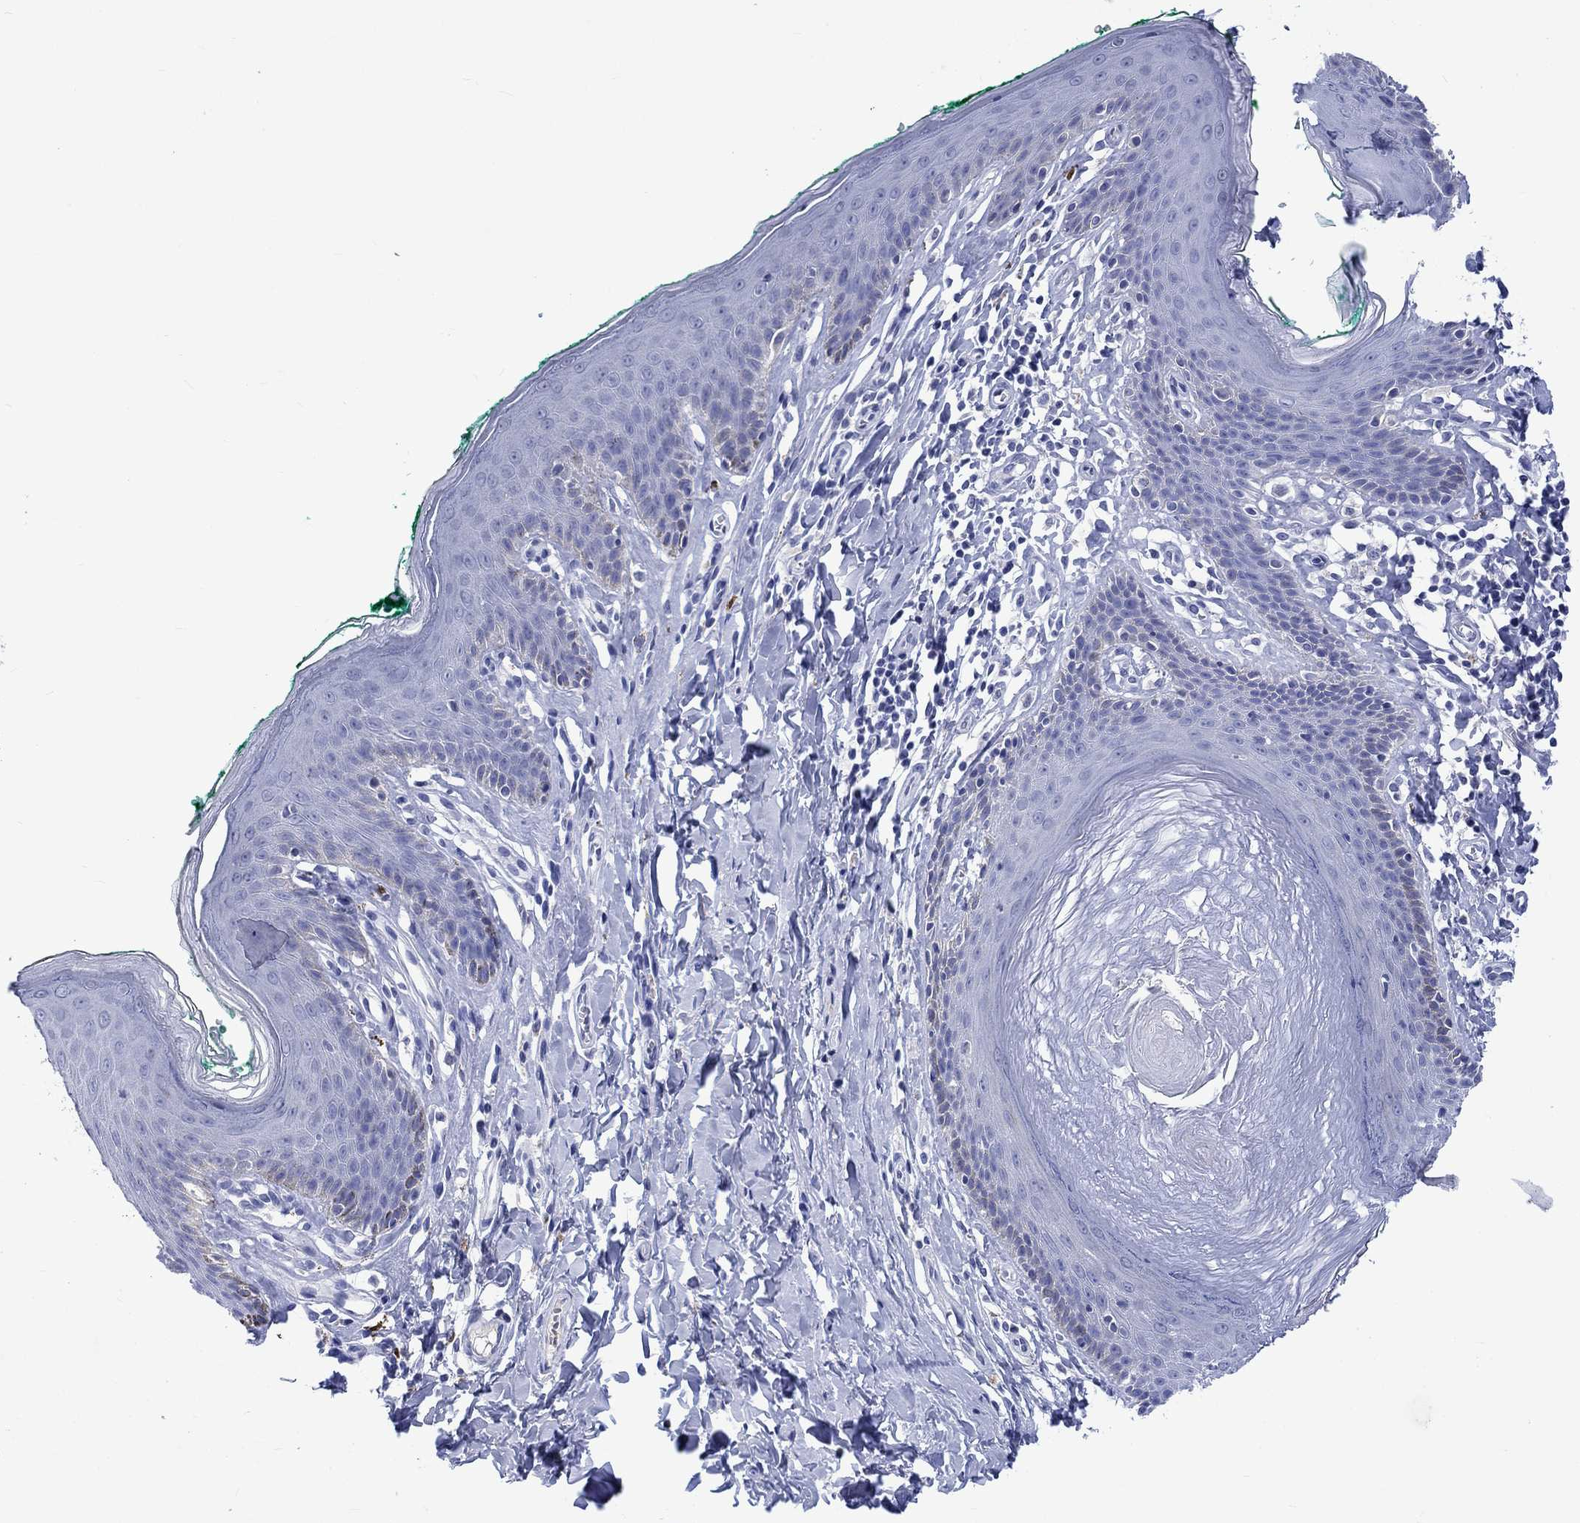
{"staining": {"intensity": "negative", "quantity": "none", "location": "none"}, "tissue": "skin", "cell_type": "Epidermal cells", "image_type": "normal", "snomed": [{"axis": "morphology", "description": "Normal tissue, NOS"}, {"axis": "topography", "description": "Vulva"}], "caption": "Immunohistochemical staining of unremarkable skin exhibits no significant staining in epidermal cells.", "gene": "CACNG3", "patient": {"sex": "female", "age": 66}}